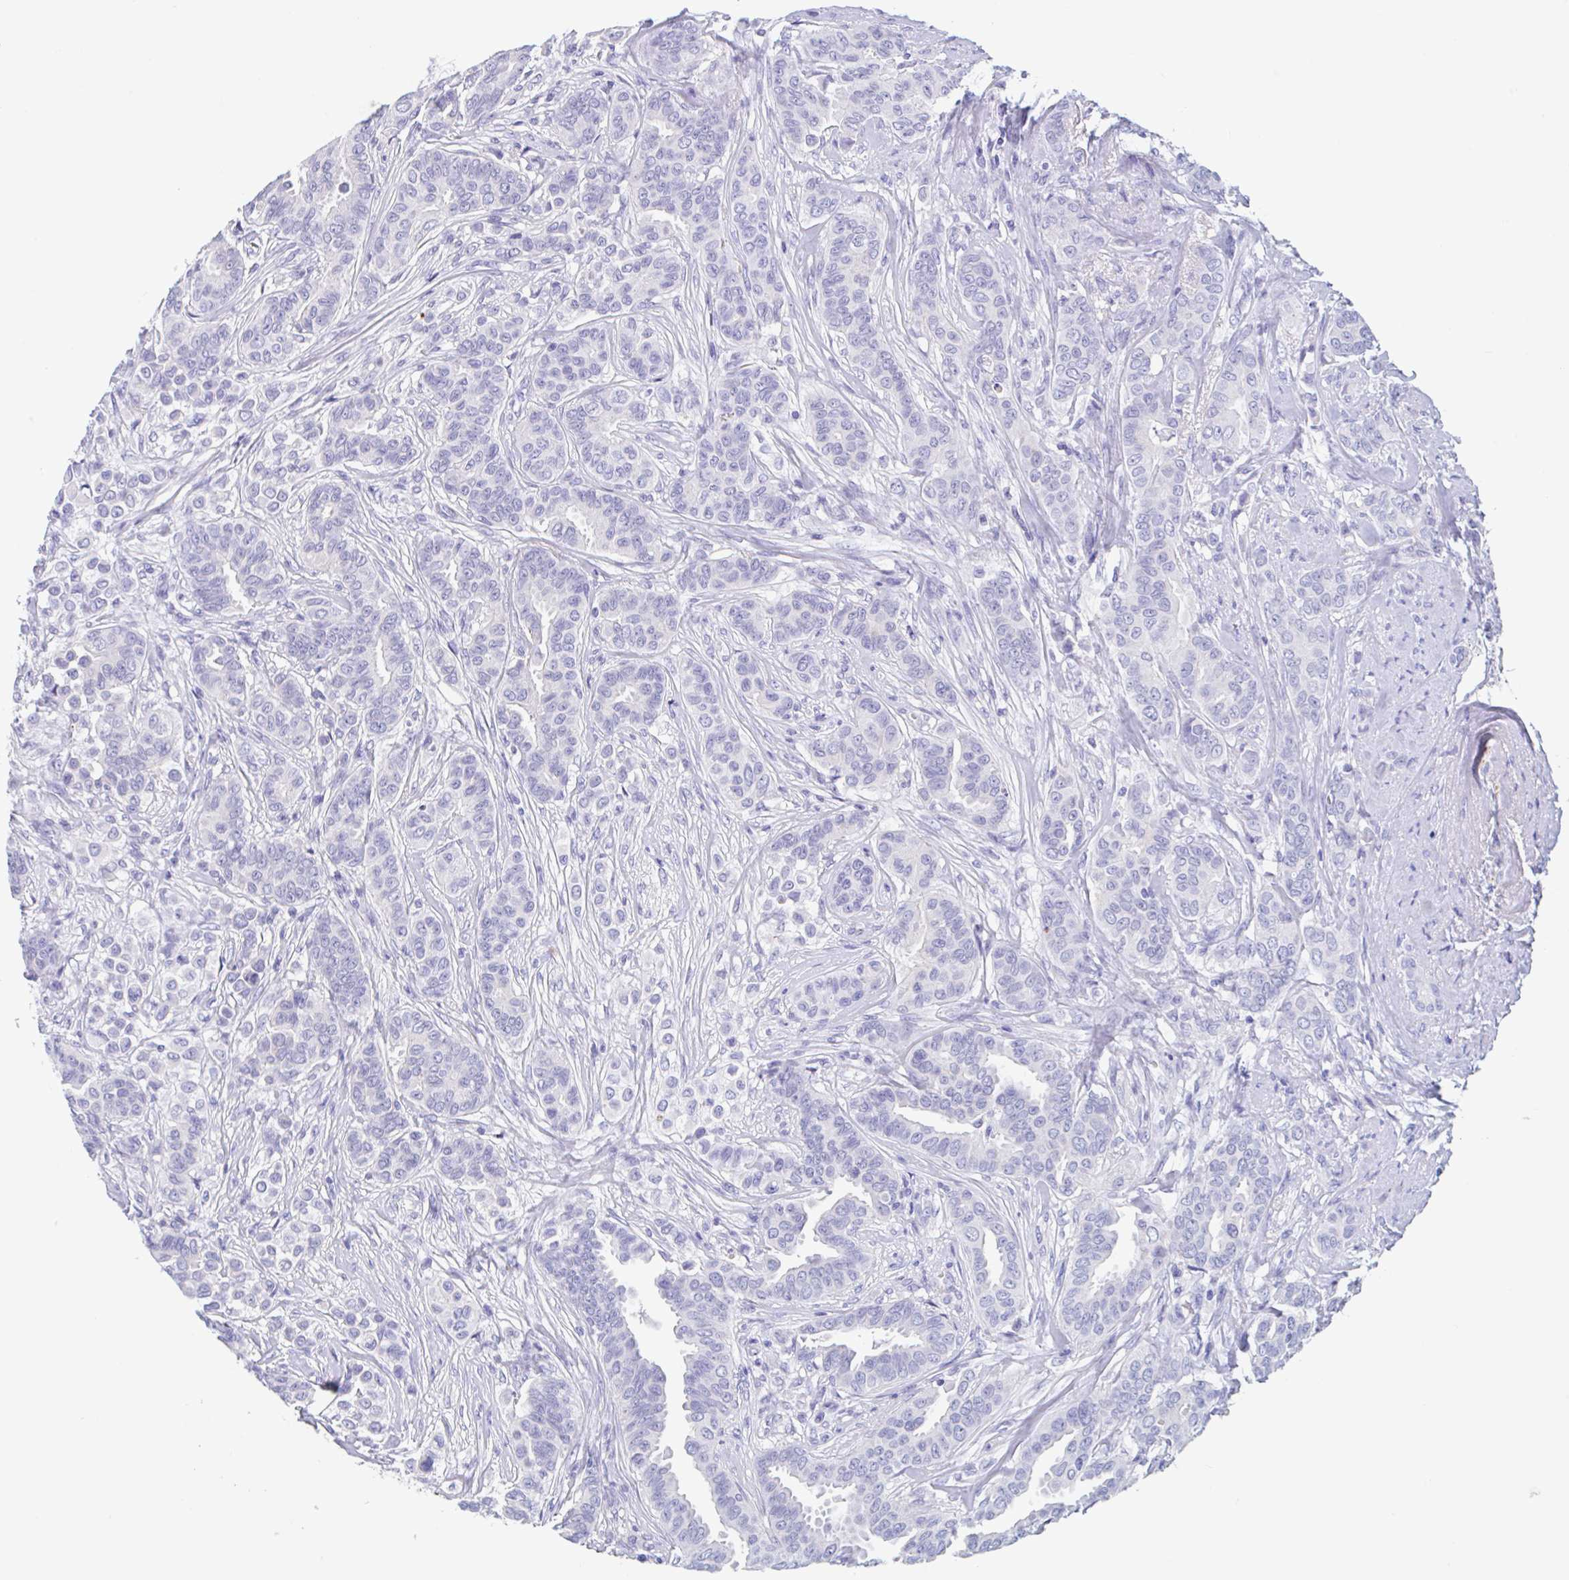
{"staining": {"intensity": "negative", "quantity": "none", "location": "none"}, "tissue": "breast cancer", "cell_type": "Tumor cells", "image_type": "cancer", "snomed": [{"axis": "morphology", "description": "Duct carcinoma"}, {"axis": "topography", "description": "Breast"}], "caption": "Tumor cells show no significant staining in invasive ductal carcinoma (breast).", "gene": "ZNHIT2", "patient": {"sex": "female", "age": 45}}